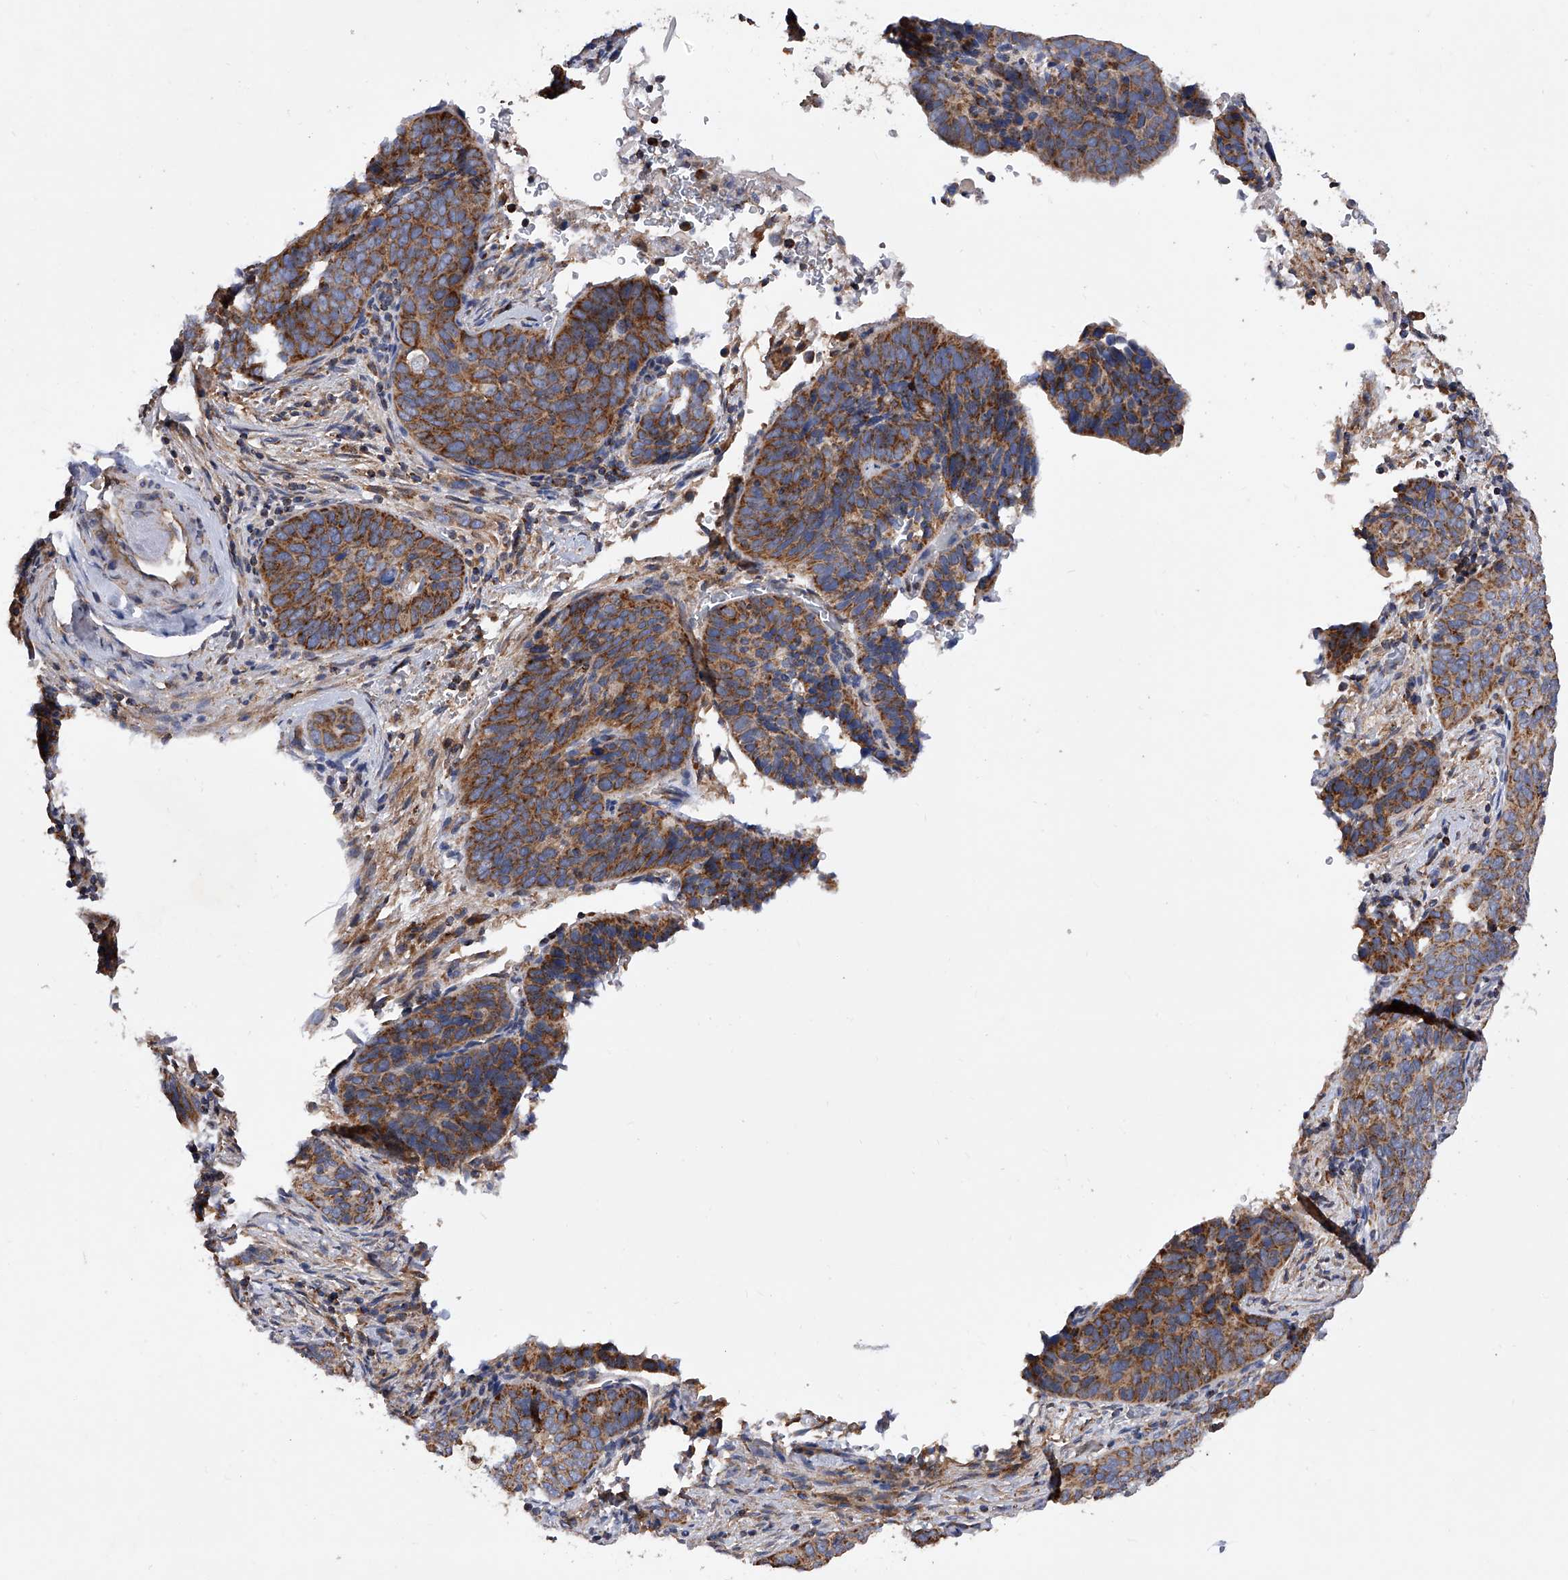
{"staining": {"intensity": "moderate", "quantity": ">75%", "location": "cytoplasmic/membranous"}, "tissue": "cervical cancer", "cell_type": "Tumor cells", "image_type": "cancer", "snomed": [{"axis": "morphology", "description": "Squamous cell carcinoma, NOS"}, {"axis": "topography", "description": "Cervix"}], "caption": "A histopathology image showing moderate cytoplasmic/membranous positivity in approximately >75% of tumor cells in cervical squamous cell carcinoma, as visualized by brown immunohistochemical staining.", "gene": "PDSS2", "patient": {"sex": "female", "age": 60}}